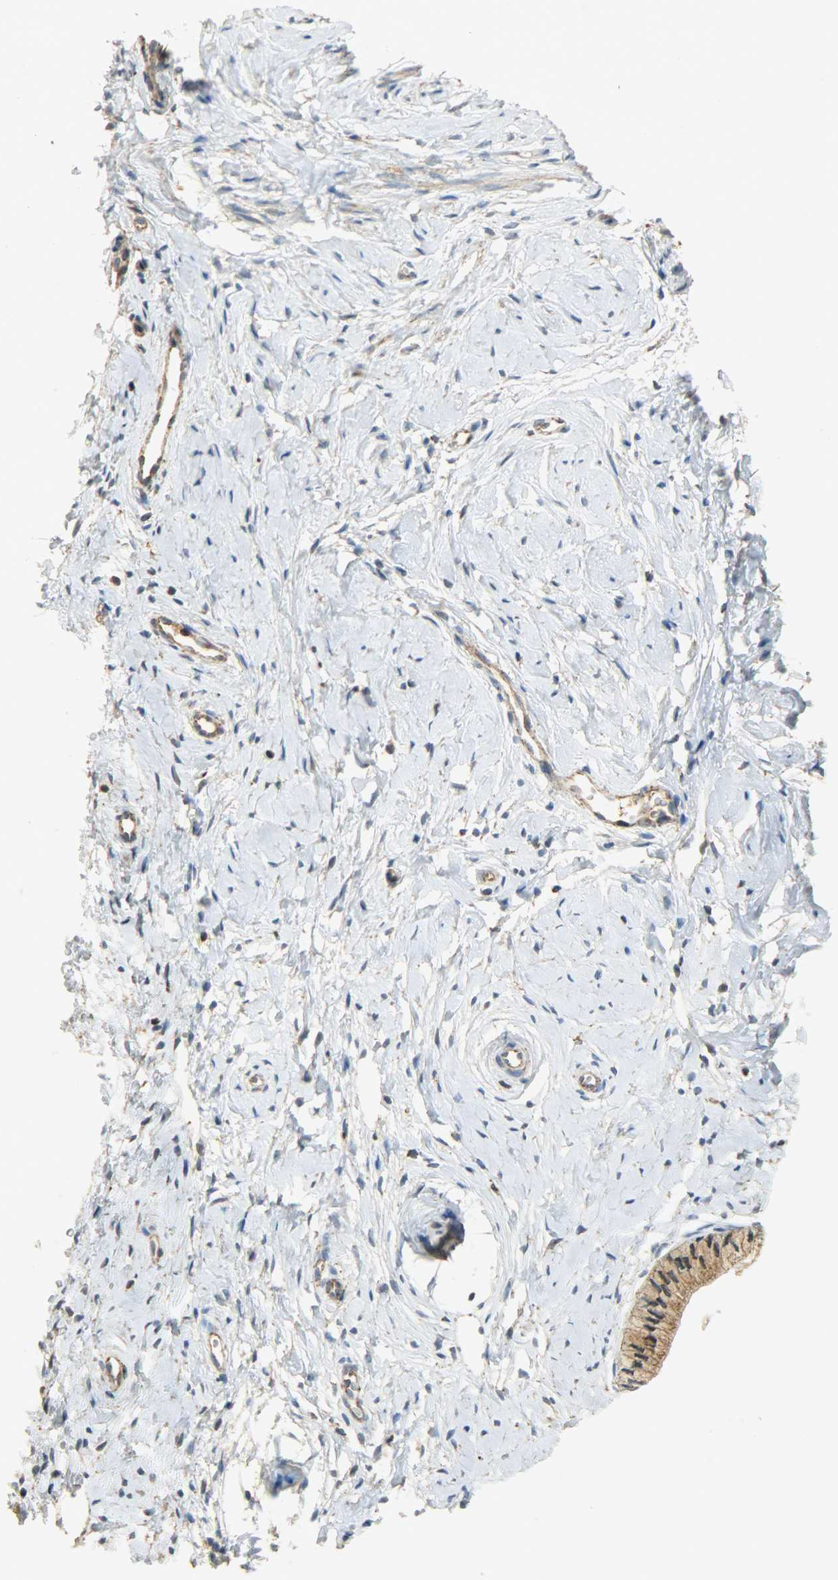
{"staining": {"intensity": "strong", "quantity": ">75%", "location": "cytoplasmic/membranous"}, "tissue": "cervix", "cell_type": "Glandular cells", "image_type": "normal", "snomed": [{"axis": "morphology", "description": "Normal tissue, NOS"}, {"axis": "topography", "description": "Cervix"}], "caption": "Strong cytoplasmic/membranous protein staining is identified in about >75% of glandular cells in cervix. (Brightfield microscopy of DAB IHC at high magnification).", "gene": "HDHD5", "patient": {"sex": "female", "age": 46}}